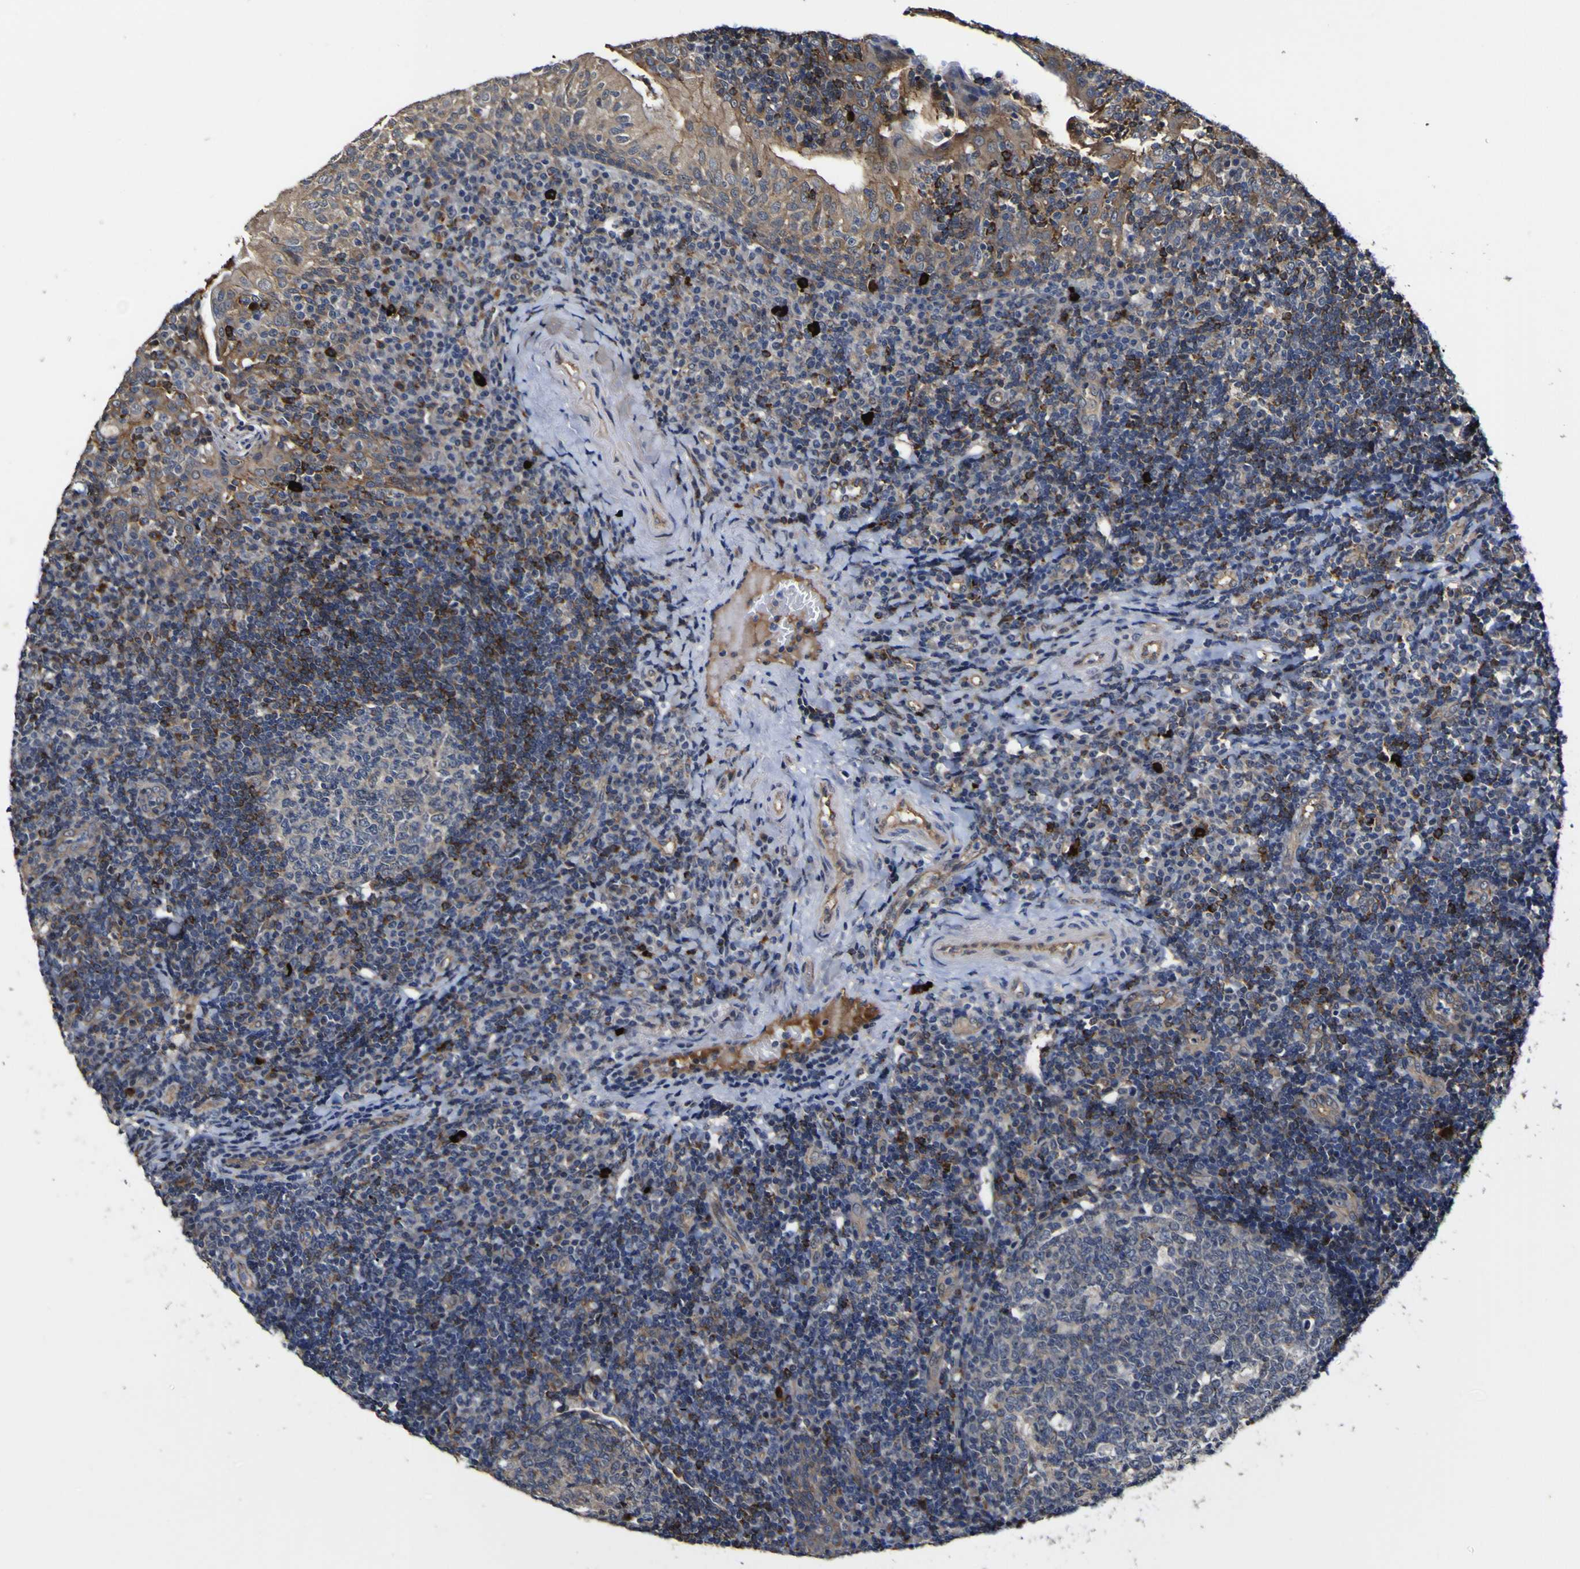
{"staining": {"intensity": "negative", "quantity": "none", "location": "none"}, "tissue": "tonsil", "cell_type": "Germinal center cells", "image_type": "normal", "snomed": [{"axis": "morphology", "description": "Normal tissue, NOS"}, {"axis": "topography", "description": "Tonsil"}], "caption": "Immunohistochemical staining of benign human tonsil exhibits no significant positivity in germinal center cells.", "gene": "CCL2", "patient": {"sex": "female", "age": 40}}